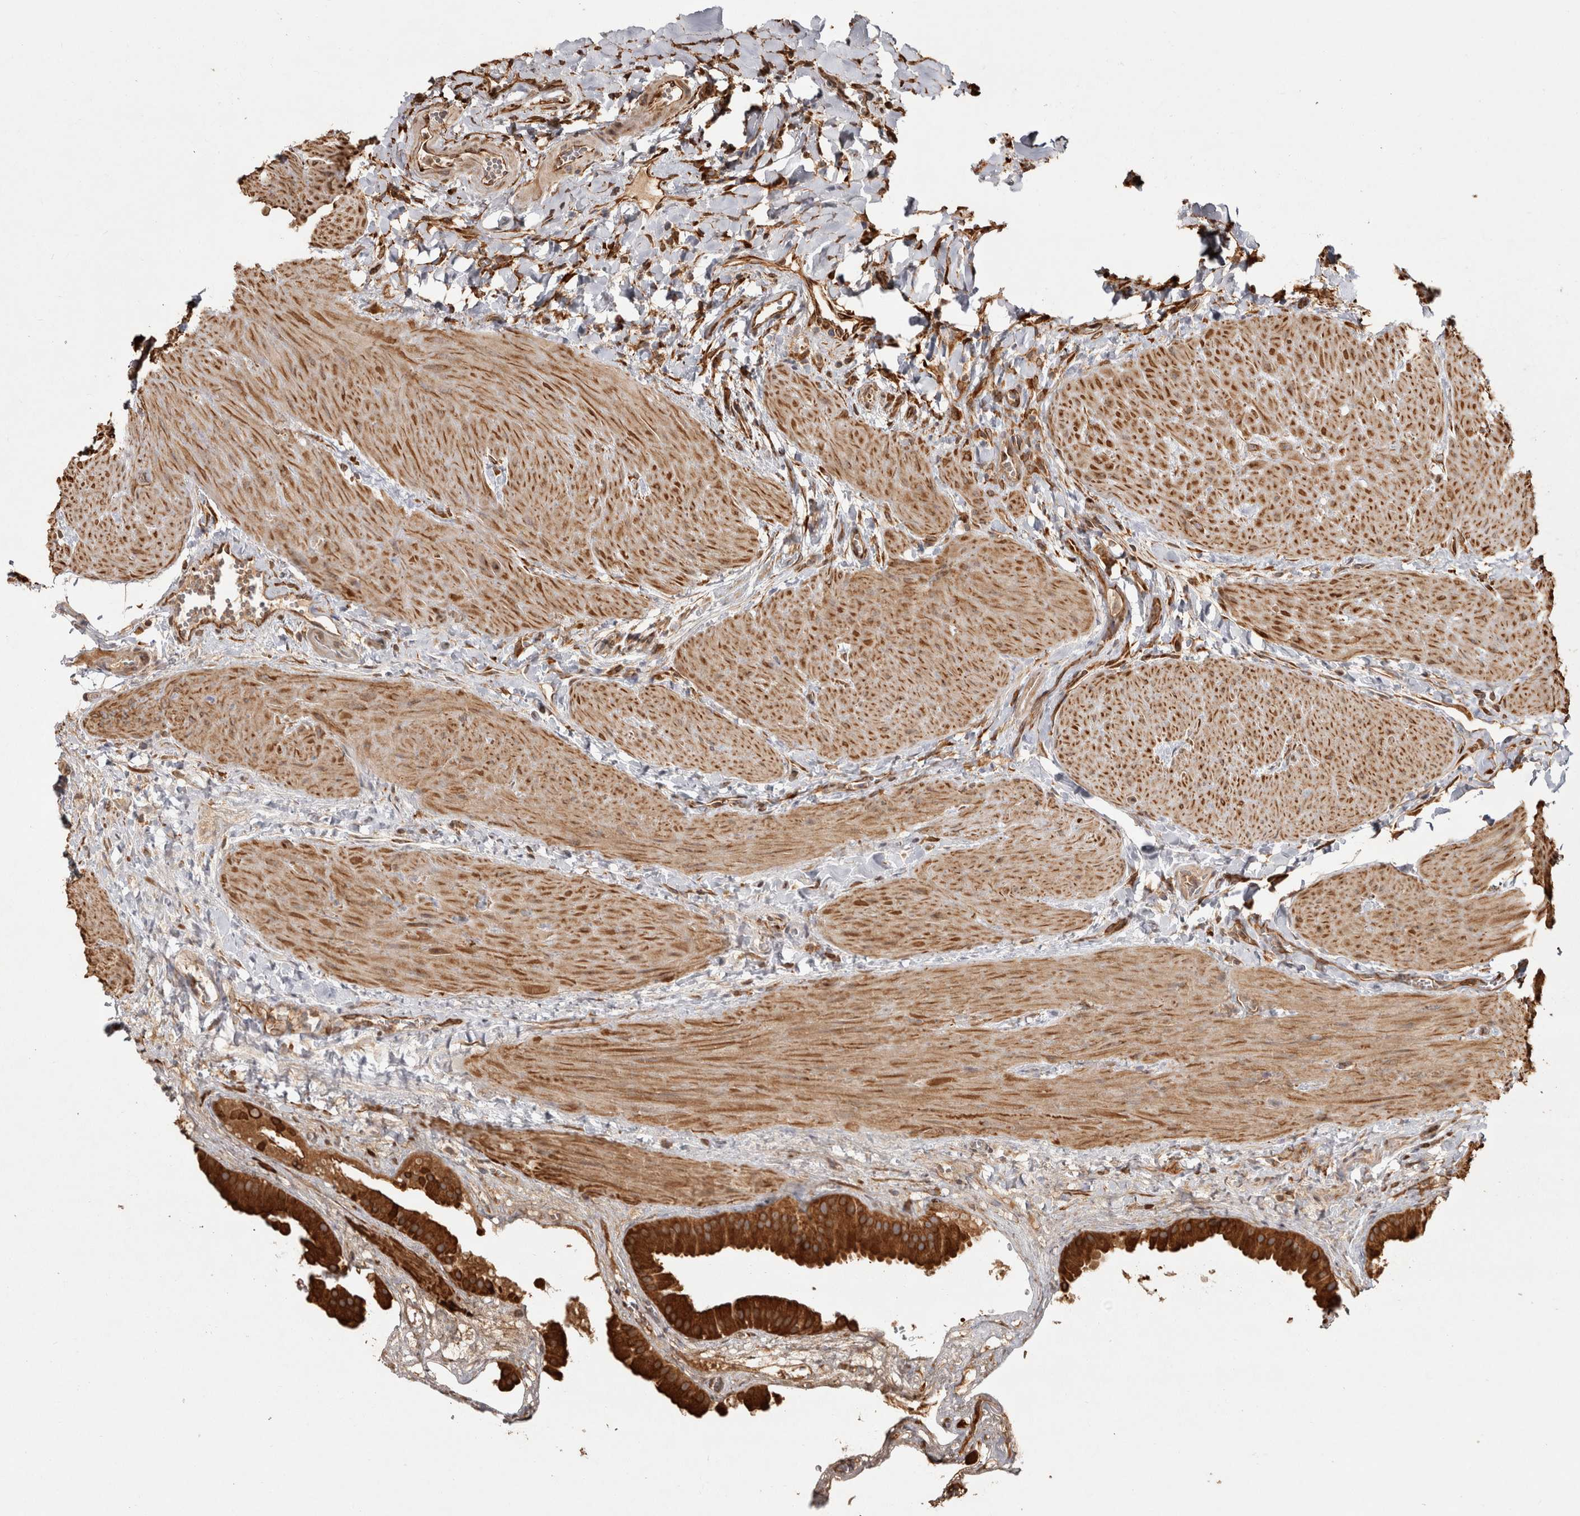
{"staining": {"intensity": "strong", "quantity": ">75%", "location": "cytoplasmic/membranous"}, "tissue": "gallbladder", "cell_type": "Glandular cells", "image_type": "normal", "snomed": [{"axis": "morphology", "description": "Normal tissue, NOS"}, {"axis": "topography", "description": "Gallbladder"}], "caption": "High-power microscopy captured an IHC image of benign gallbladder, revealing strong cytoplasmic/membranous staining in approximately >75% of glandular cells.", "gene": "CAMSAP2", "patient": {"sex": "male", "age": 55}}